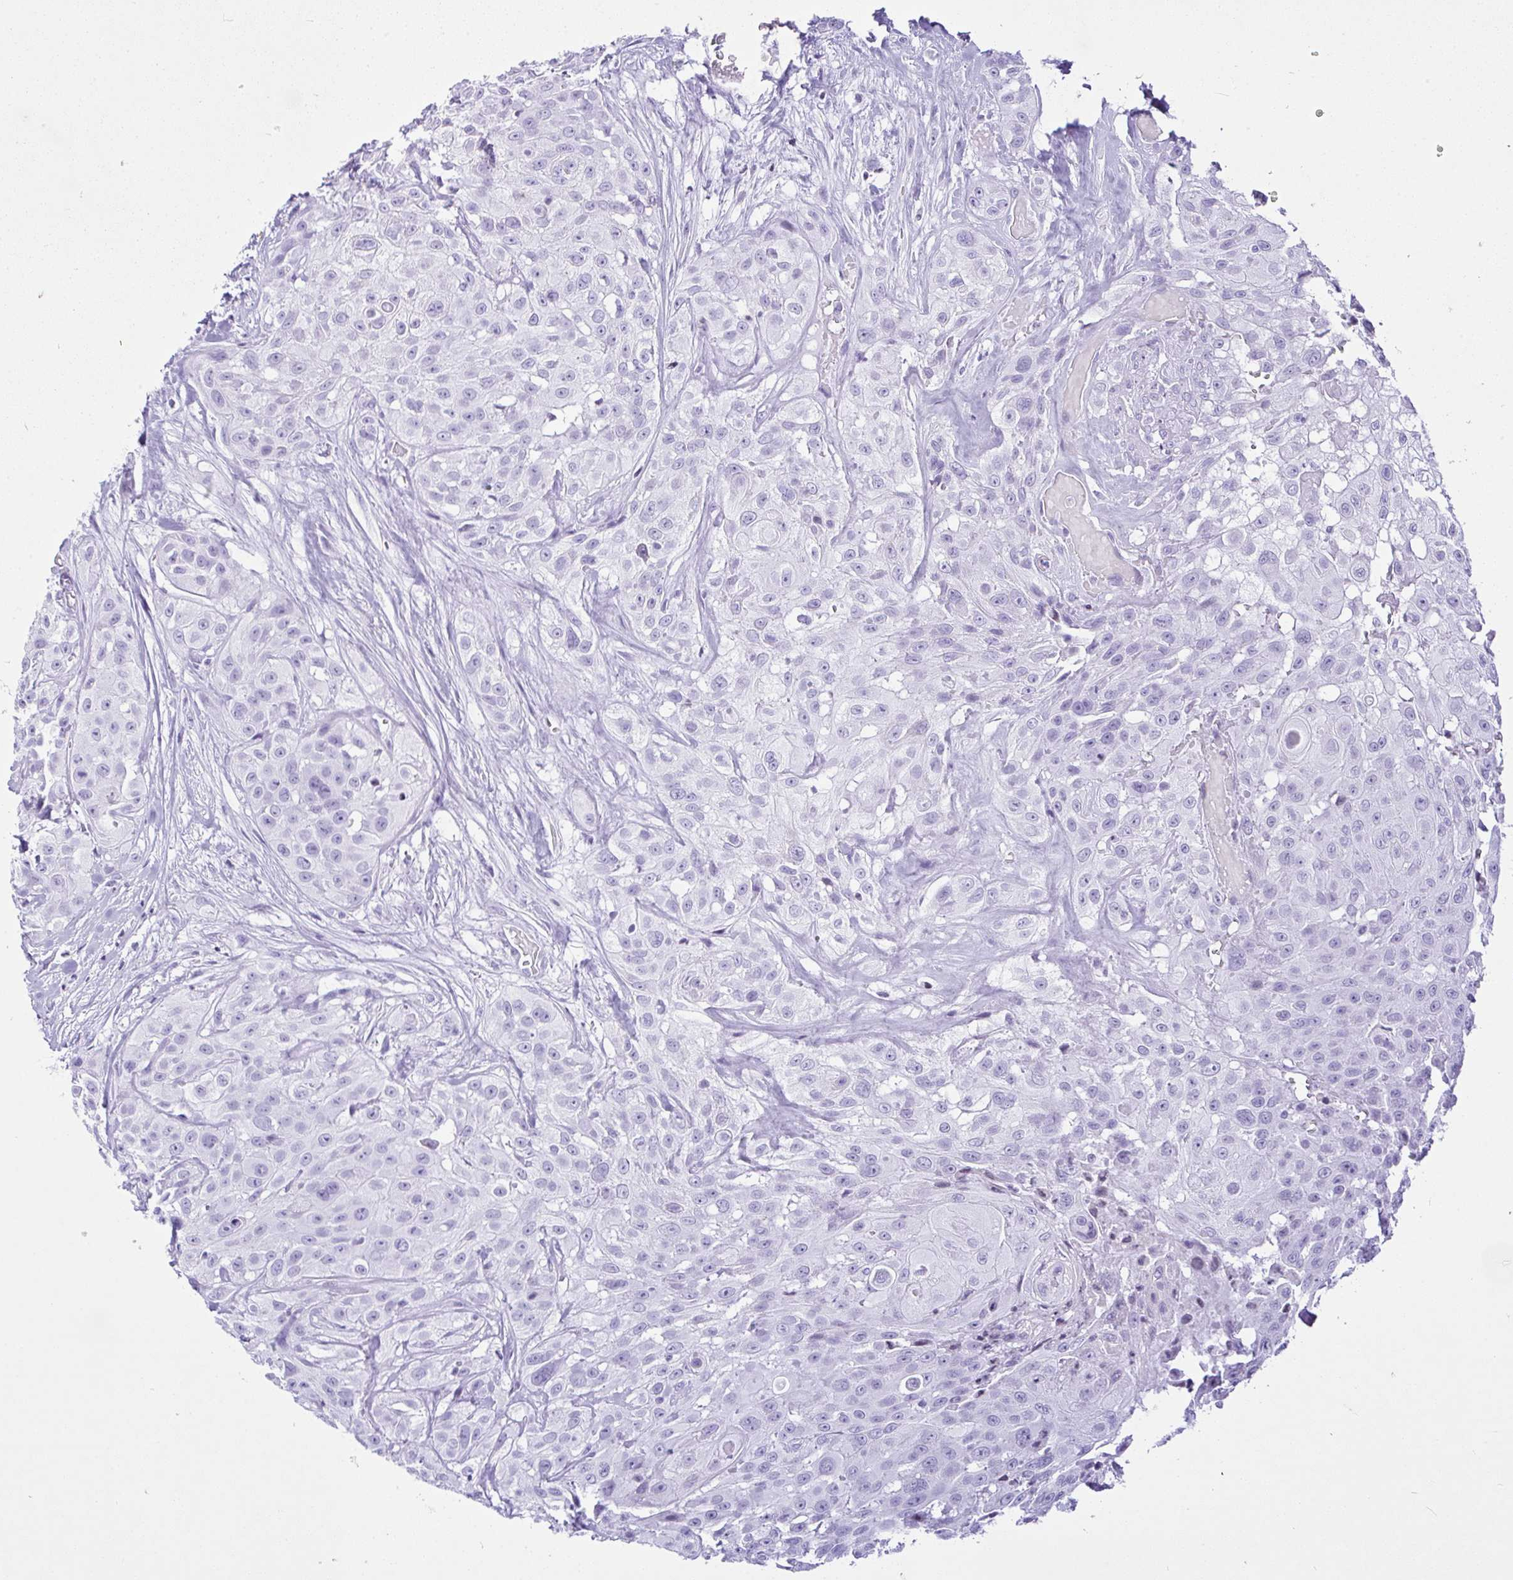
{"staining": {"intensity": "negative", "quantity": "none", "location": "none"}, "tissue": "head and neck cancer", "cell_type": "Tumor cells", "image_type": "cancer", "snomed": [{"axis": "morphology", "description": "Squamous cell carcinoma, NOS"}, {"axis": "topography", "description": "Head-Neck"}], "caption": "DAB immunohistochemical staining of human head and neck cancer (squamous cell carcinoma) displays no significant staining in tumor cells.", "gene": "KRT27", "patient": {"sex": "male", "age": 83}}